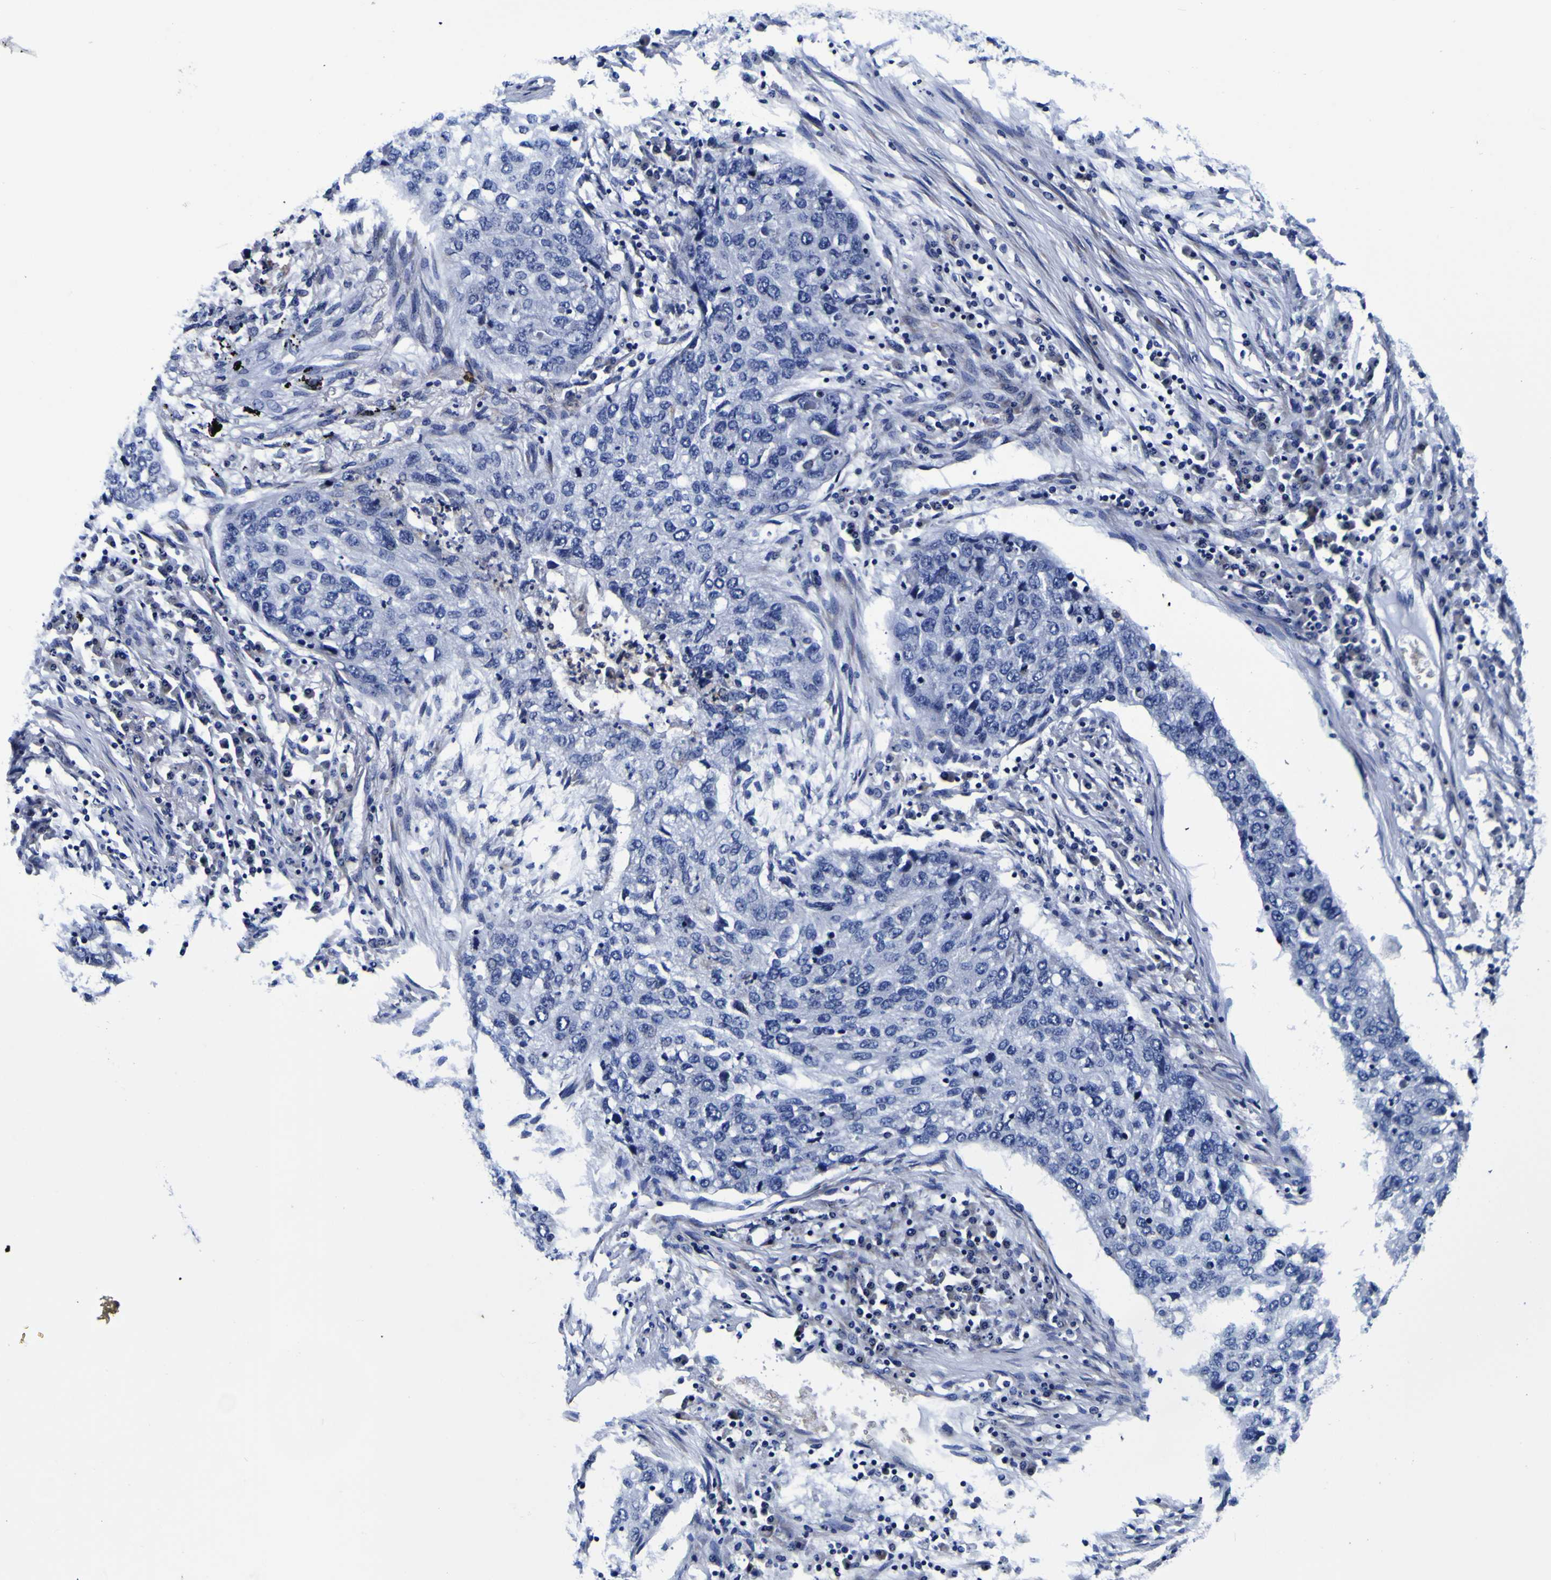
{"staining": {"intensity": "negative", "quantity": "none", "location": "none"}, "tissue": "lung cancer", "cell_type": "Tumor cells", "image_type": "cancer", "snomed": [{"axis": "morphology", "description": "Squamous cell carcinoma, NOS"}, {"axis": "topography", "description": "Lung"}], "caption": "DAB (3,3'-diaminobenzidine) immunohistochemical staining of human lung squamous cell carcinoma demonstrates no significant positivity in tumor cells. (Stains: DAB (3,3'-diaminobenzidine) immunohistochemistry with hematoxylin counter stain, Microscopy: brightfield microscopy at high magnification).", "gene": "PDLIM4", "patient": {"sex": "female", "age": 63}}